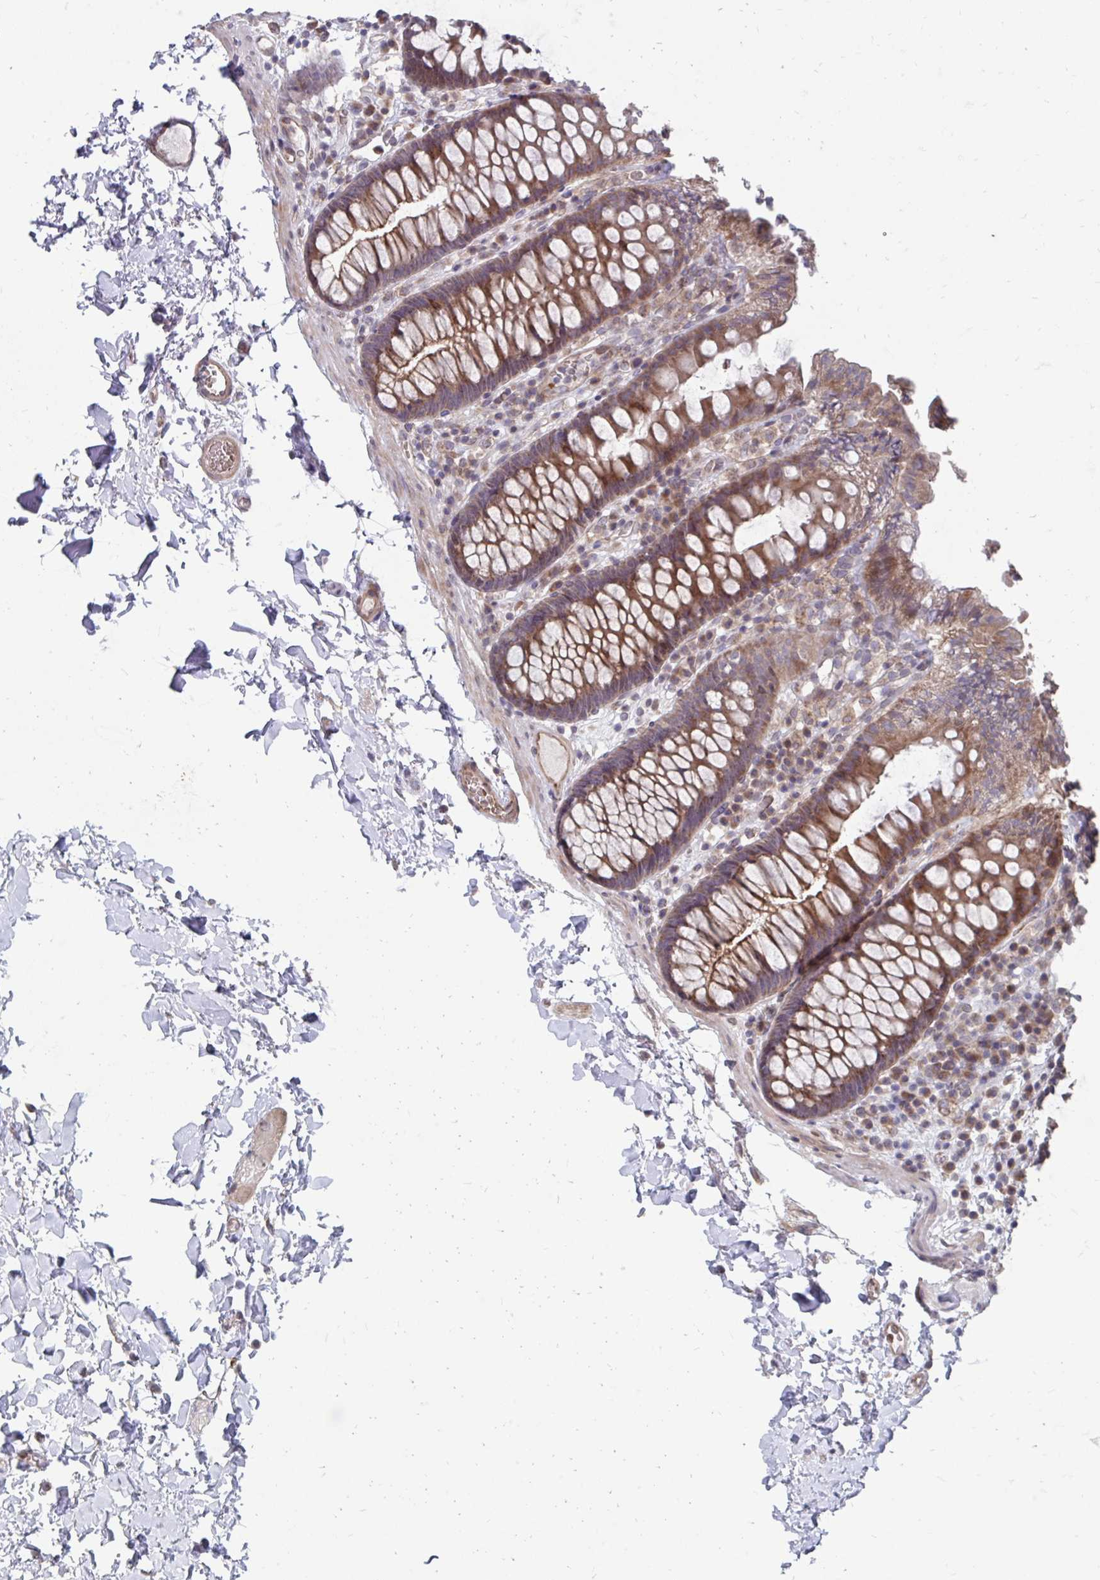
{"staining": {"intensity": "moderate", "quantity": ">75%", "location": "cytoplasmic/membranous"}, "tissue": "colon", "cell_type": "Endothelial cells", "image_type": "normal", "snomed": [{"axis": "morphology", "description": "Normal tissue, NOS"}, {"axis": "topography", "description": "Colon"}, {"axis": "topography", "description": "Peripheral nerve tissue"}], "caption": "Immunohistochemistry (IHC) (DAB (3,3'-diaminobenzidine)) staining of unremarkable colon demonstrates moderate cytoplasmic/membranous protein positivity in approximately >75% of endothelial cells. (Brightfield microscopy of DAB IHC at high magnification).", "gene": "ITPR2", "patient": {"sex": "male", "age": 84}}